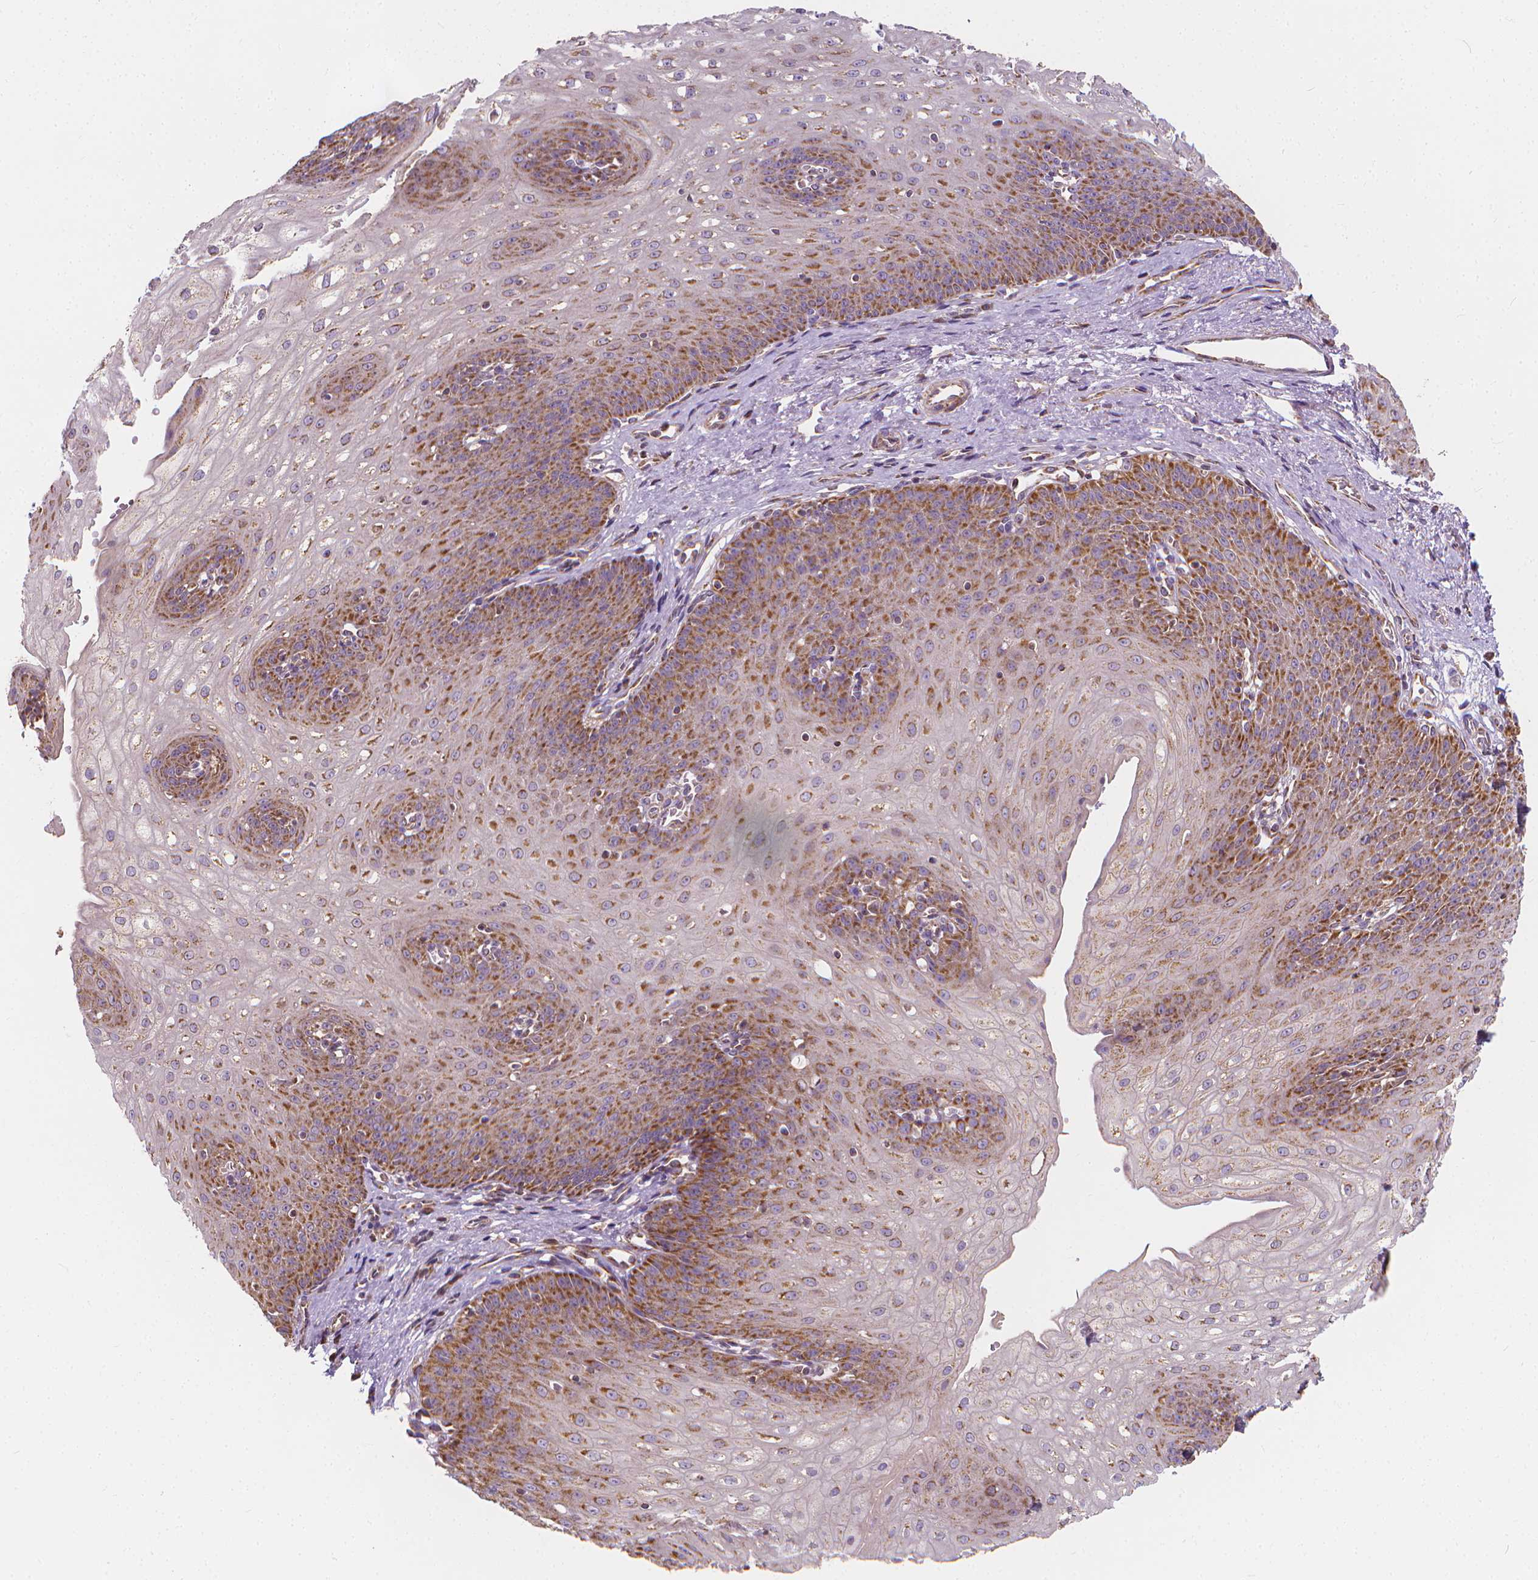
{"staining": {"intensity": "moderate", "quantity": ">75%", "location": "cytoplasmic/membranous"}, "tissue": "esophagus", "cell_type": "Squamous epithelial cells", "image_type": "normal", "snomed": [{"axis": "morphology", "description": "Normal tissue, NOS"}, {"axis": "topography", "description": "Esophagus"}], "caption": "IHC staining of unremarkable esophagus, which shows medium levels of moderate cytoplasmic/membranous positivity in approximately >75% of squamous epithelial cells indicating moderate cytoplasmic/membranous protein staining. The staining was performed using DAB (3,3'-diaminobenzidine) (brown) for protein detection and nuclei were counterstained in hematoxylin (blue).", "gene": "SNCAIP", "patient": {"sex": "male", "age": 71}}